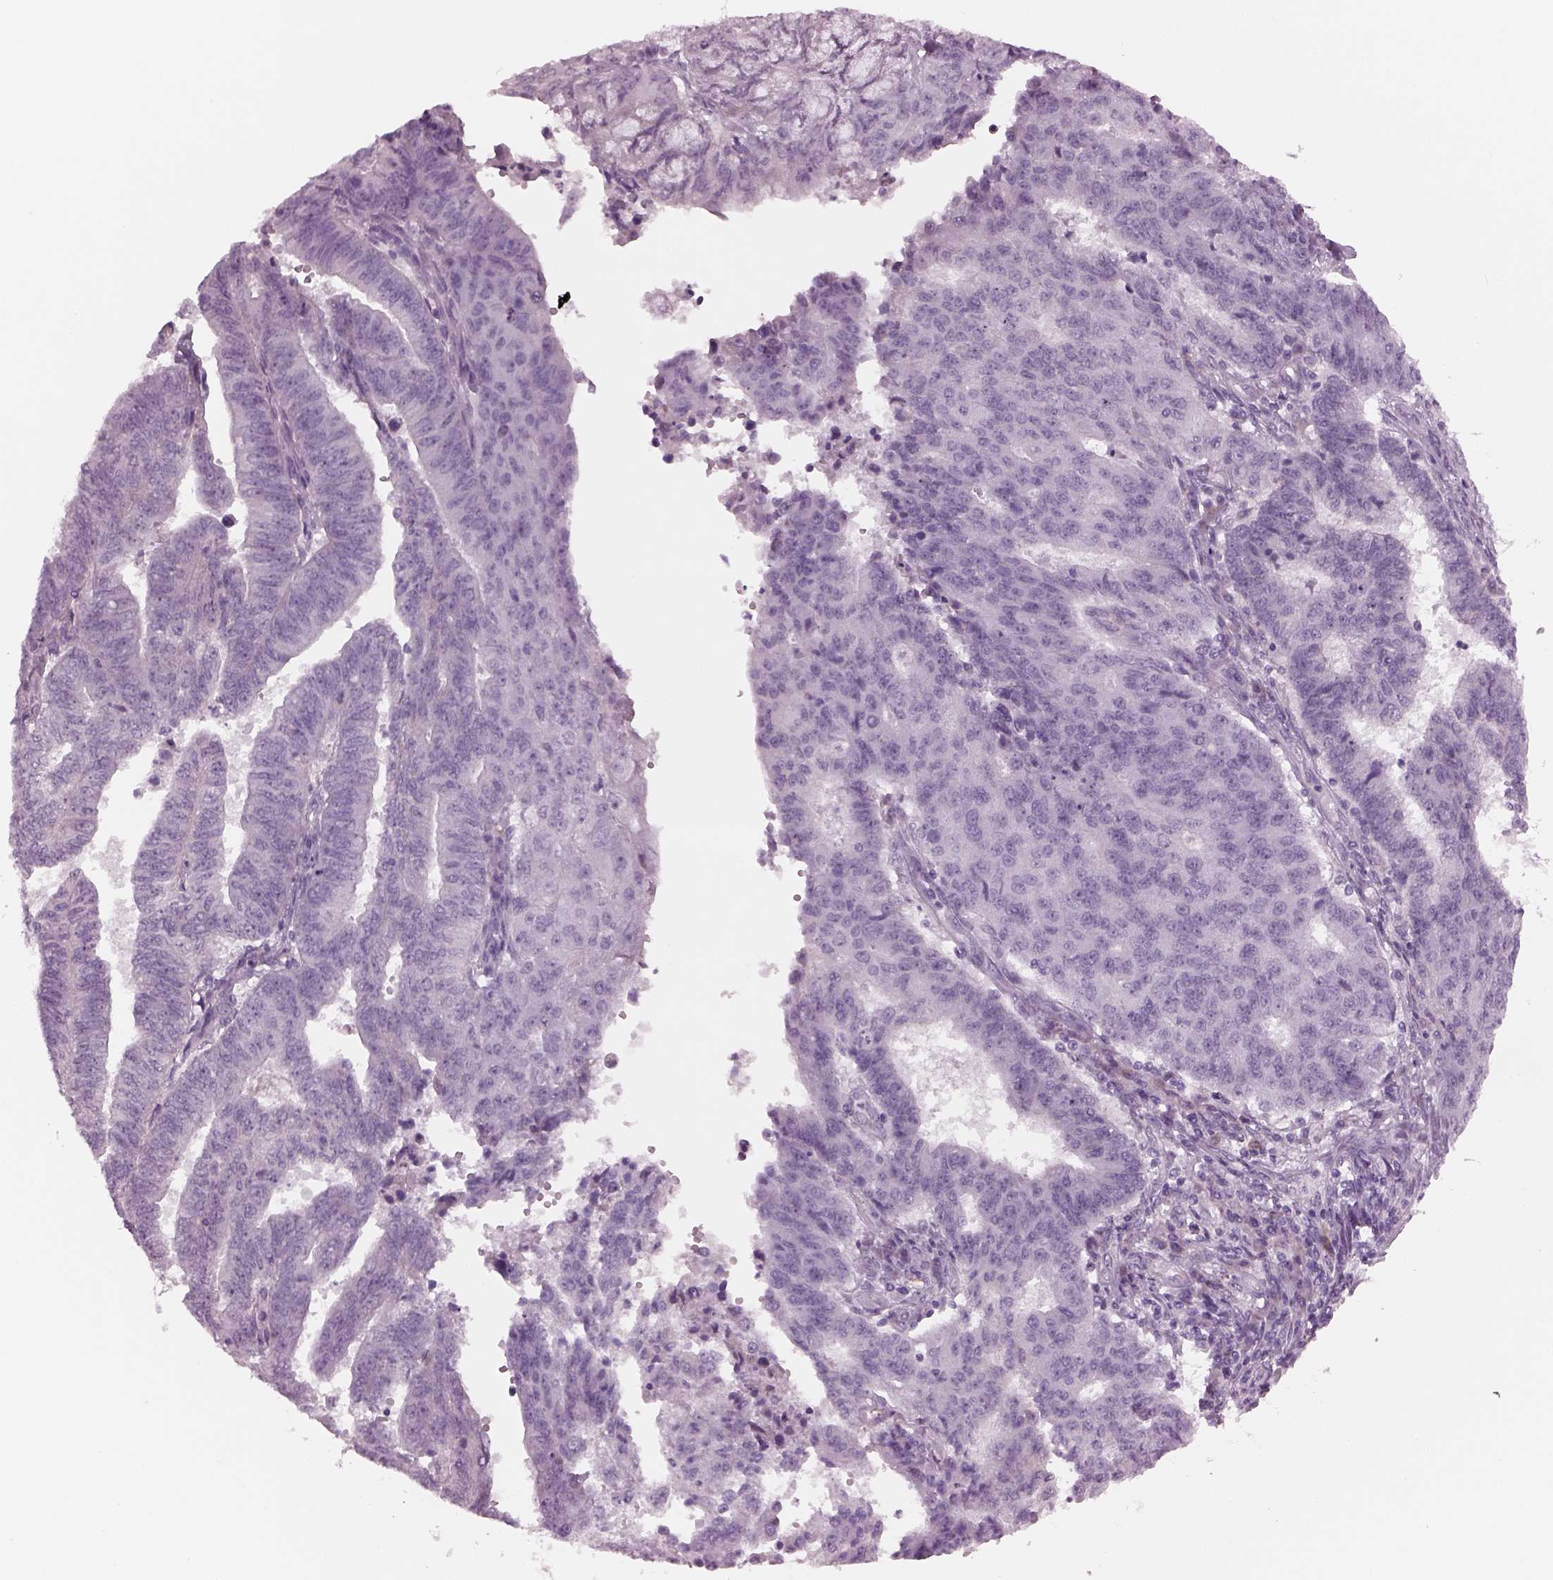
{"staining": {"intensity": "negative", "quantity": "none", "location": "none"}, "tissue": "endometrial cancer", "cell_type": "Tumor cells", "image_type": "cancer", "snomed": [{"axis": "morphology", "description": "Adenocarcinoma, NOS"}, {"axis": "topography", "description": "Endometrium"}], "caption": "Tumor cells are negative for protein expression in human endometrial cancer.", "gene": "CYLC1", "patient": {"sex": "female", "age": 82}}